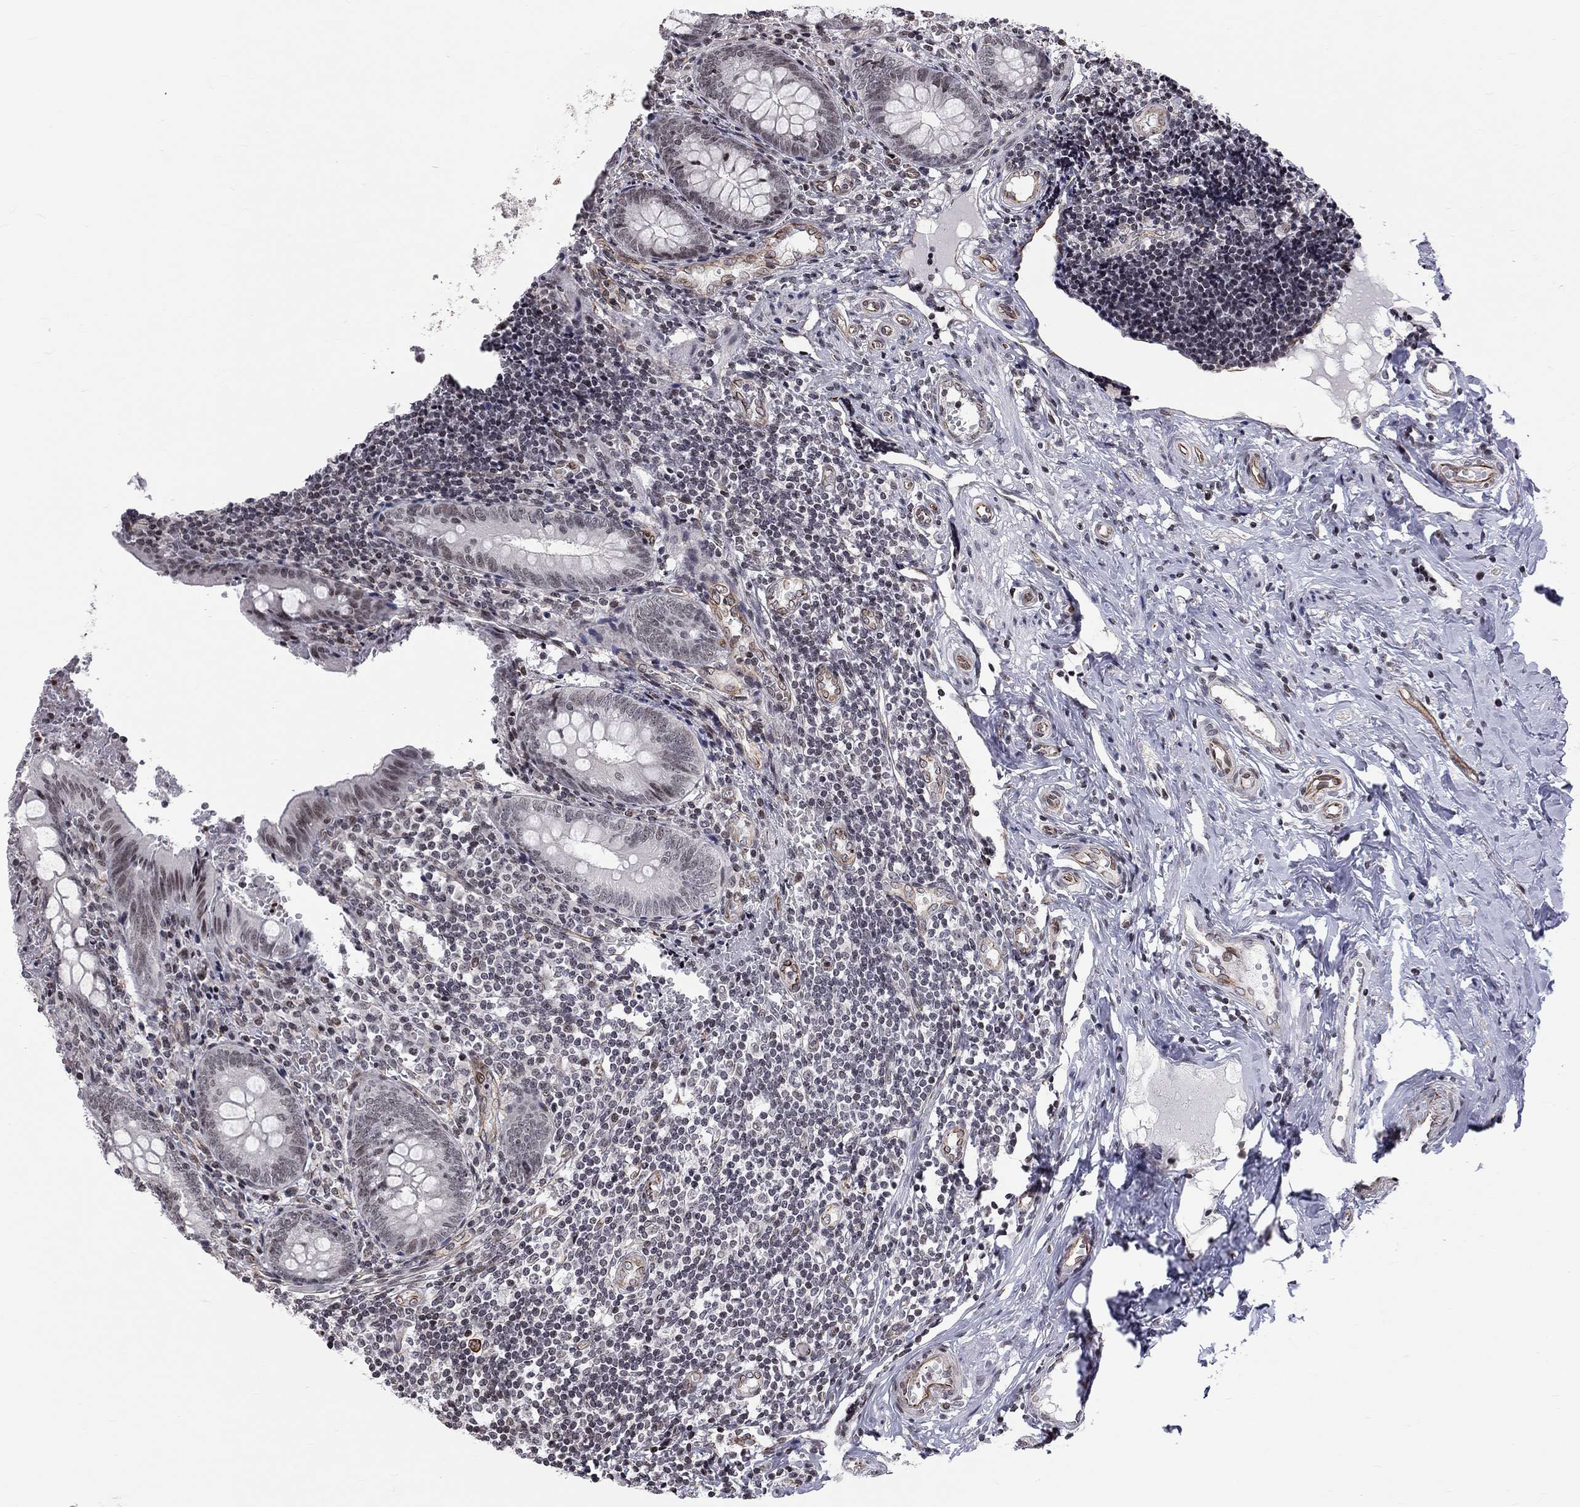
{"staining": {"intensity": "weak", "quantity": "<25%", "location": "nuclear"}, "tissue": "appendix", "cell_type": "Glandular cells", "image_type": "normal", "snomed": [{"axis": "morphology", "description": "Normal tissue, NOS"}, {"axis": "topography", "description": "Appendix"}], "caption": "Glandular cells show no significant positivity in benign appendix.", "gene": "MTNR1B", "patient": {"sex": "female", "age": 23}}